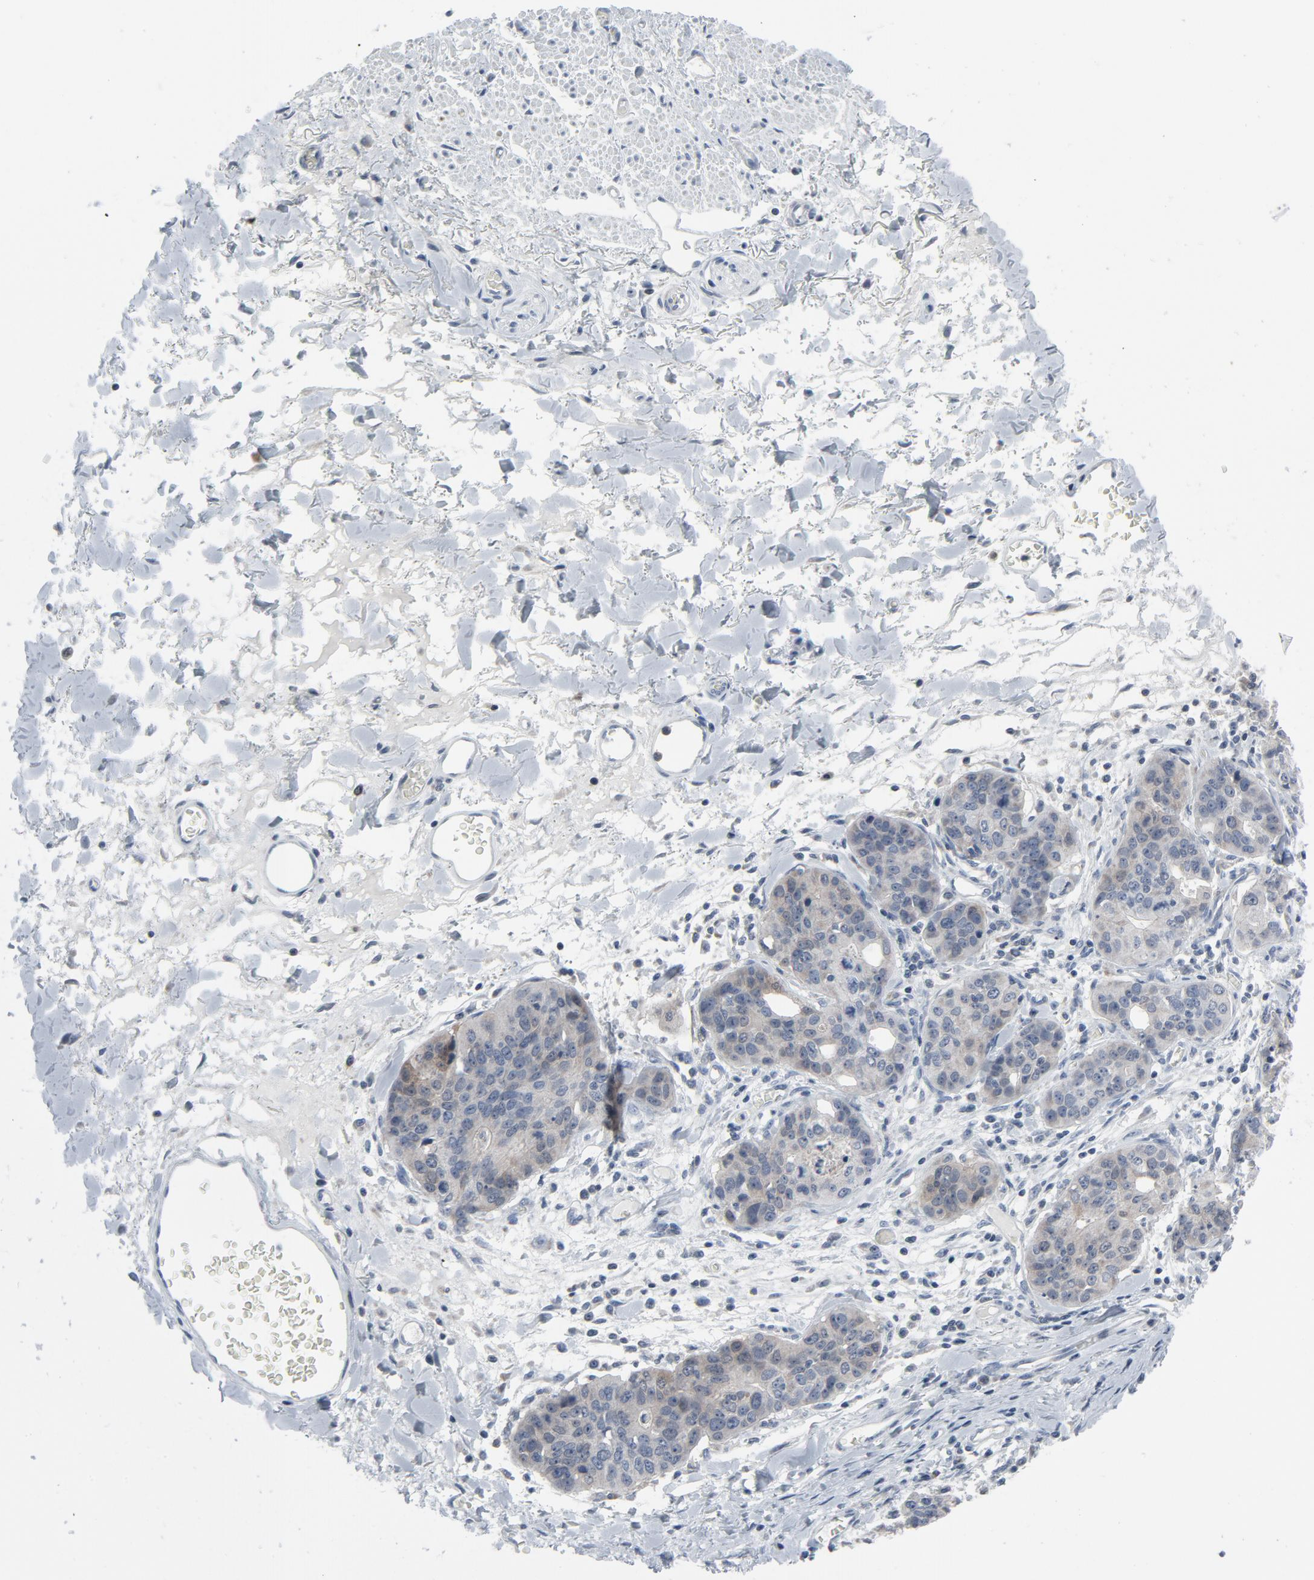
{"staining": {"intensity": "weak", "quantity": "<25%", "location": "cytoplasmic/membranous"}, "tissue": "stomach cancer", "cell_type": "Tumor cells", "image_type": "cancer", "snomed": [{"axis": "morphology", "description": "Adenocarcinoma, NOS"}, {"axis": "topography", "description": "Esophagus"}, {"axis": "topography", "description": "Stomach"}], "caption": "Image shows no protein staining in tumor cells of adenocarcinoma (stomach) tissue. Brightfield microscopy of IHC stained with DAB (brown) and hematoxylin (blue), captured at high magnification.", "gene": "GPX2", "patient": {"sex": "male", "age": 74}}